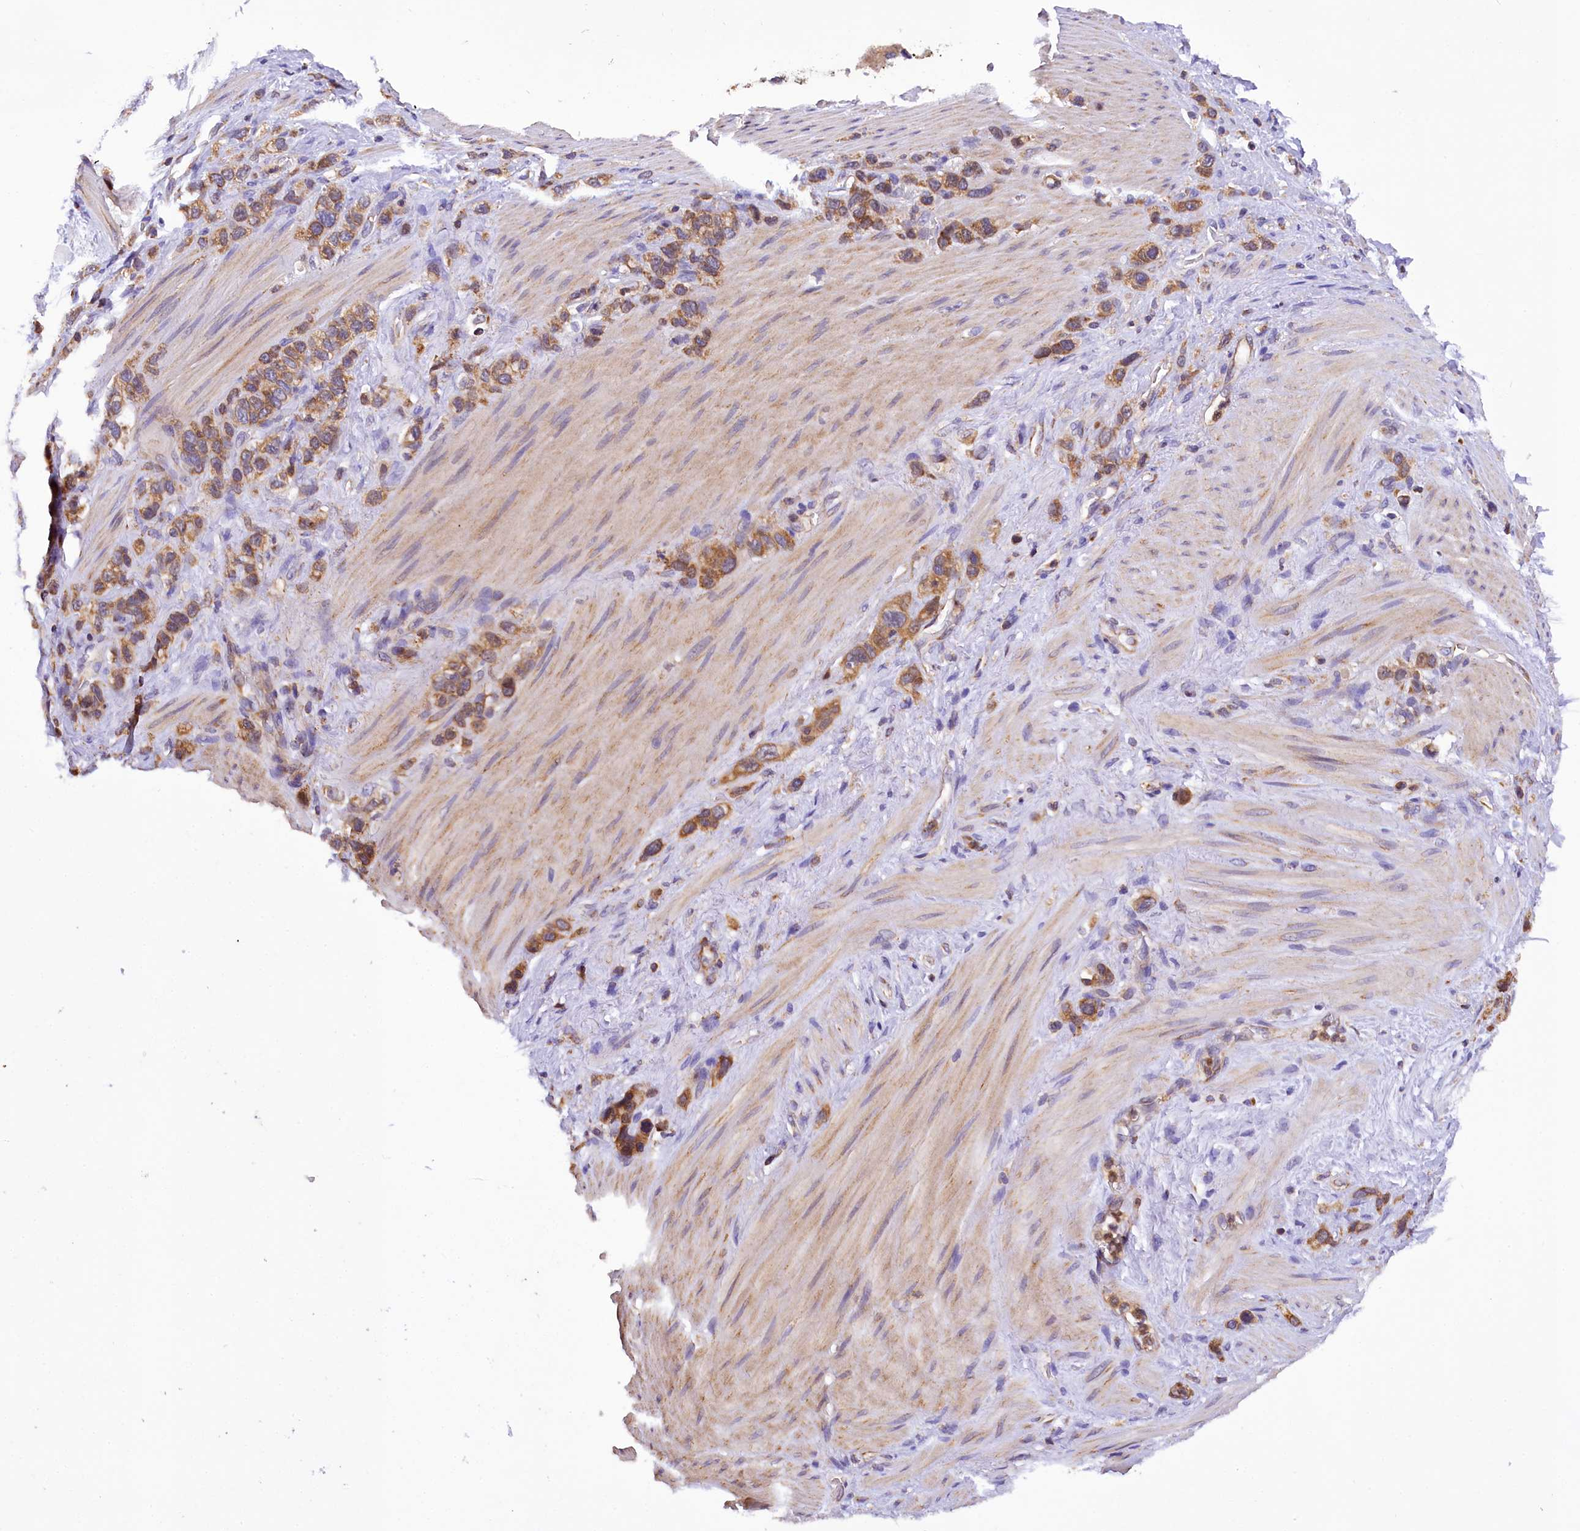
{"staining": {"intensity": "moderate", "quantity": ">75%", "location": "cytoplasmic/membranous"}, "tissue": "stomach cancer", "cell_type": "Tumor cells", "image_type": "cancer", "snomed": [{"axis": "morphology", "description": "Adenocarcinoma, NOS"}, {"axis": "morphology", "description": "Adenocarcinoma, High grade"}, {"axis": "topography", "description": "Stomach, upper"}, {"axis": "topography", "description": "Stomach, lower"}], "caption": "Stomach cancer stained with DAB IHC demonstrates medium levels of moderate cytoplasmic/membranous expression in about >75% of tumor cells.", "gene": "TASOR2", "patient": {"sex": "female", "age": 65}}